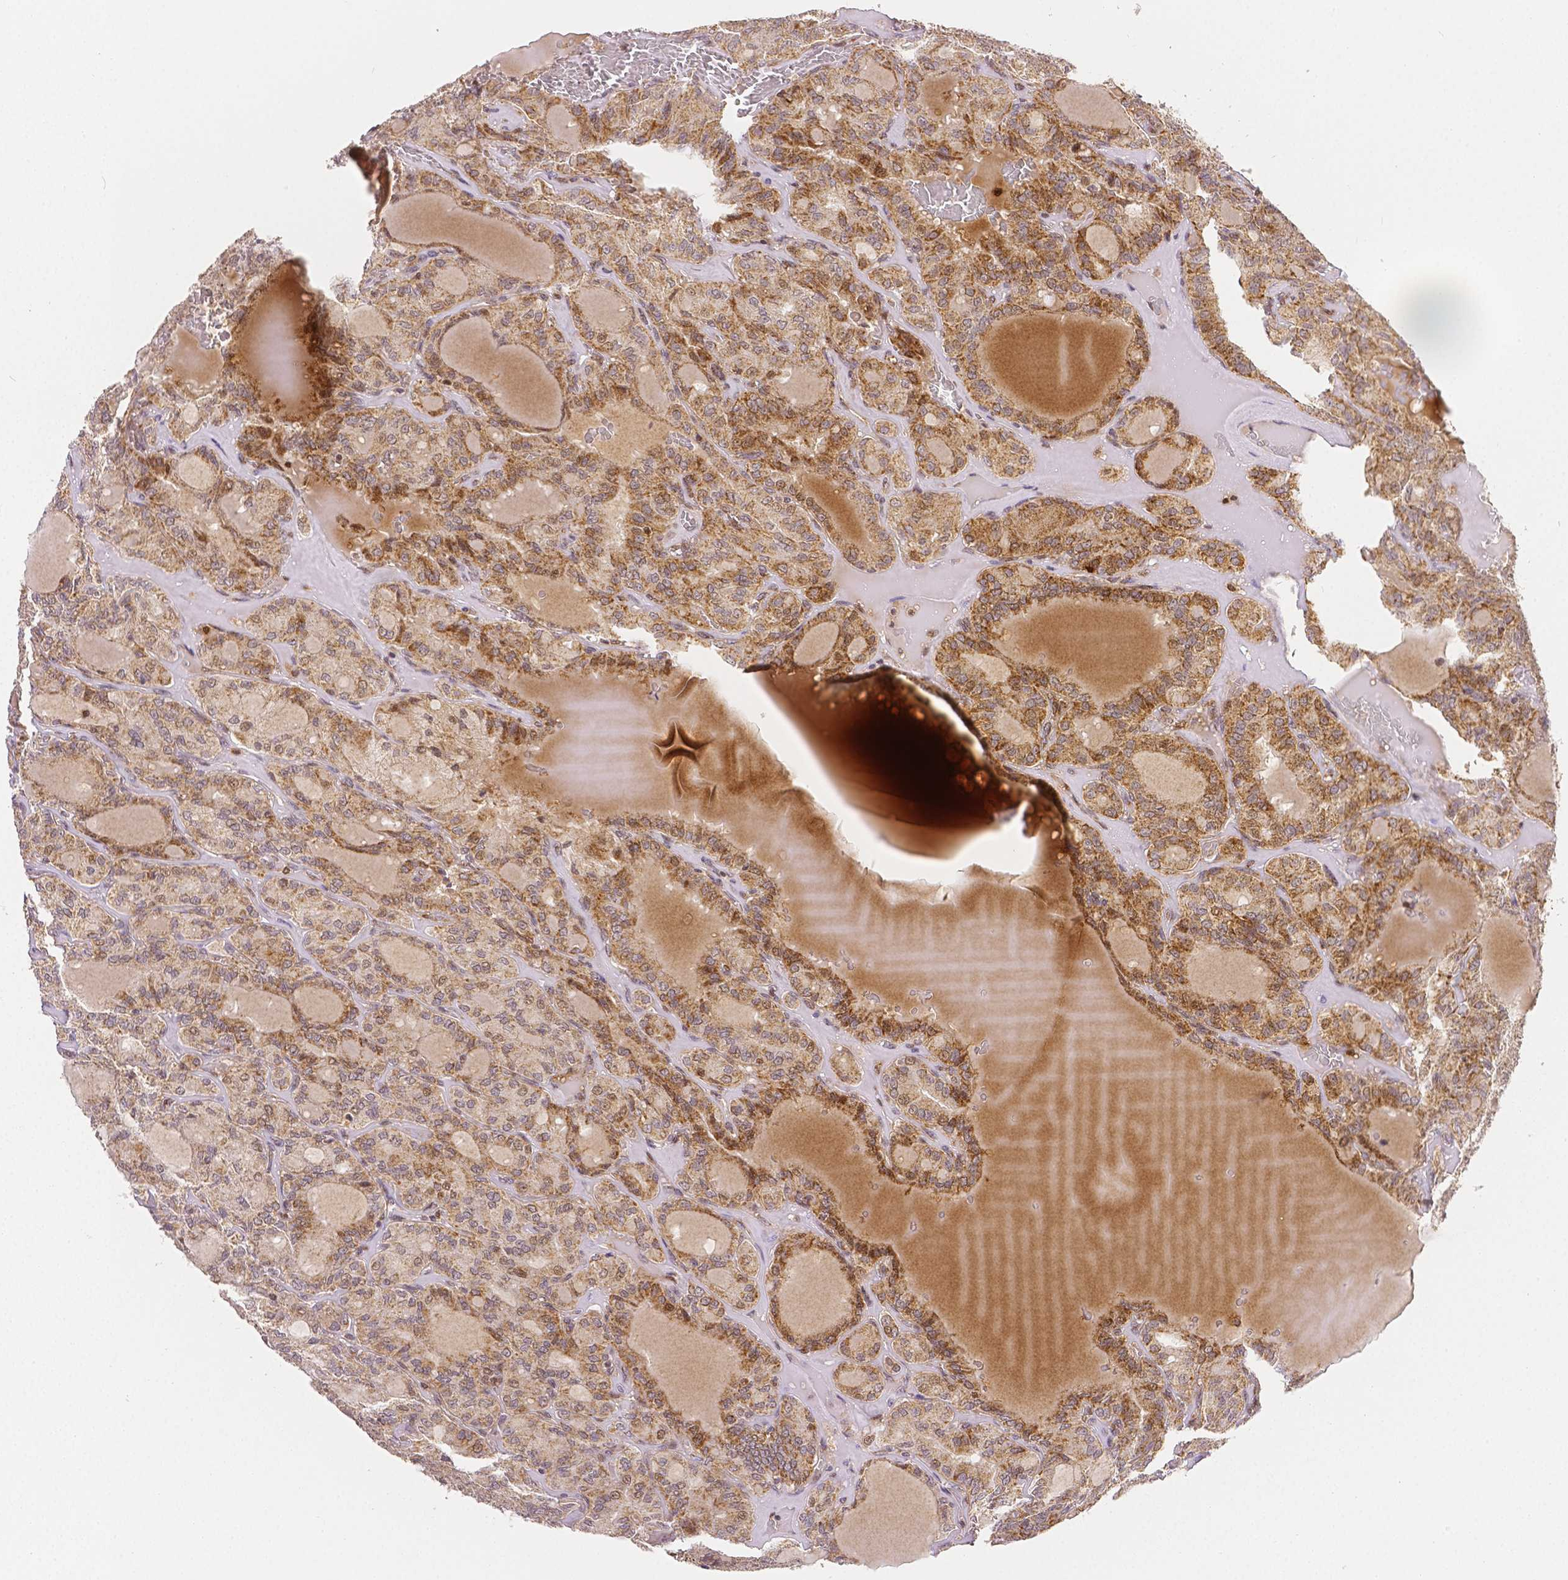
{"staining": {"intensity": "moderate", "quantity": "25%-75%", "location": "cytoplasmic/membranous,nuclear"}, "tissue": "thyroid cancer", "cell_type": "Tumor cells", "image_type": "cancer", "snomed": [{"axis": "morphology", "description": "Papillary adenocarcinoma, NOS"}, {"axis": "topography", "description": "Thyroid gland"}], "caption": "Moderate cytoplasmic/membranous and nuclear expression is present in approximately 25%-75% of tumor cells in thyroid cancer.", "gene": "RHOT1", "patient": {"sex": "male", "age": 87}}